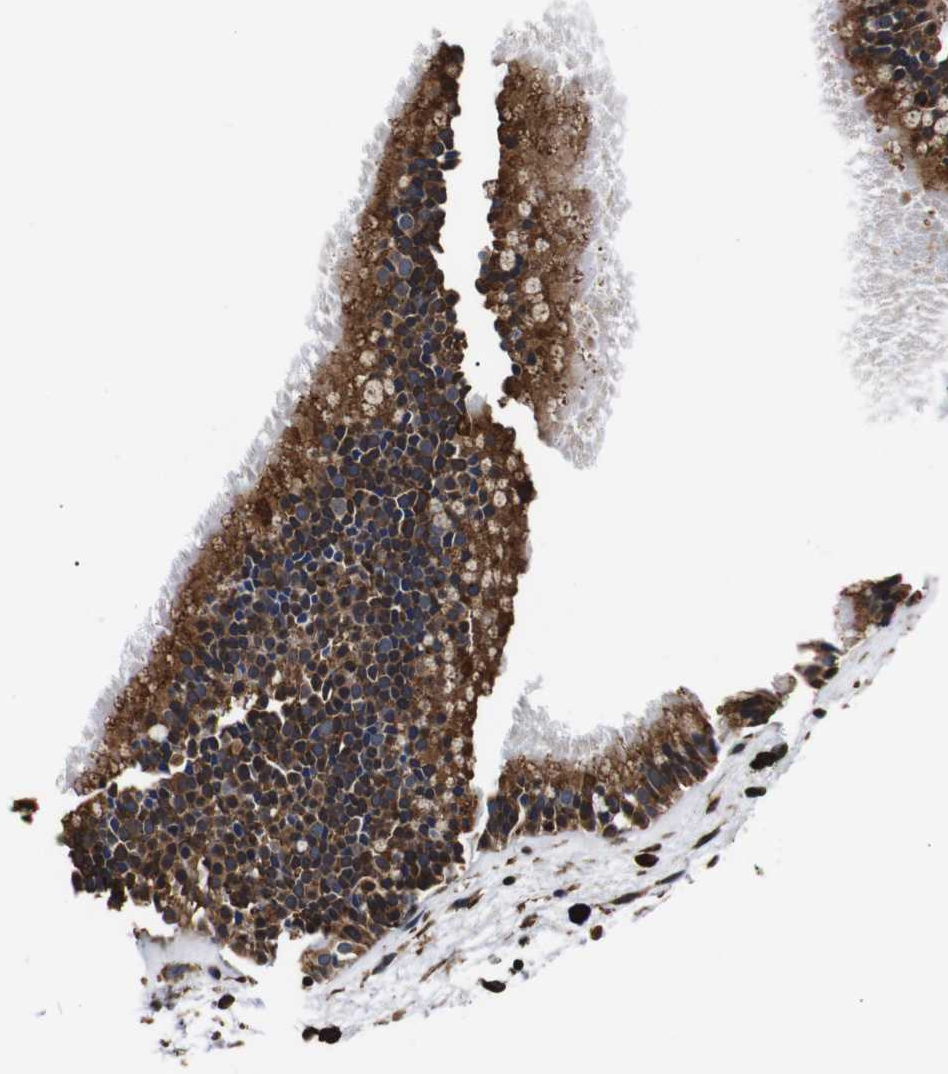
{"staining": {"intensity": "strong", "quantity": ">75%", "location": "cytoplasmic/membranous"}, "tissue": "nasopharynx", "cell_type": "Respiratory epithelial cells", "image_type": "normal", "snomed": [{"axis": "morphology", "description": "Normal tissue, NOS"}, {"axis": "morphology", "description": "Inflammation, NOS"}, {"axis": "topography", "description": "Nasopharynx"}], "caption": "A brown stain highlights strong cytoplasmic/membranous staining of a protein in respiratory epithelial cells of benign human nasopharynx.", "gene": "HHIP", "patient": {"sex": "male", "age": 48}}